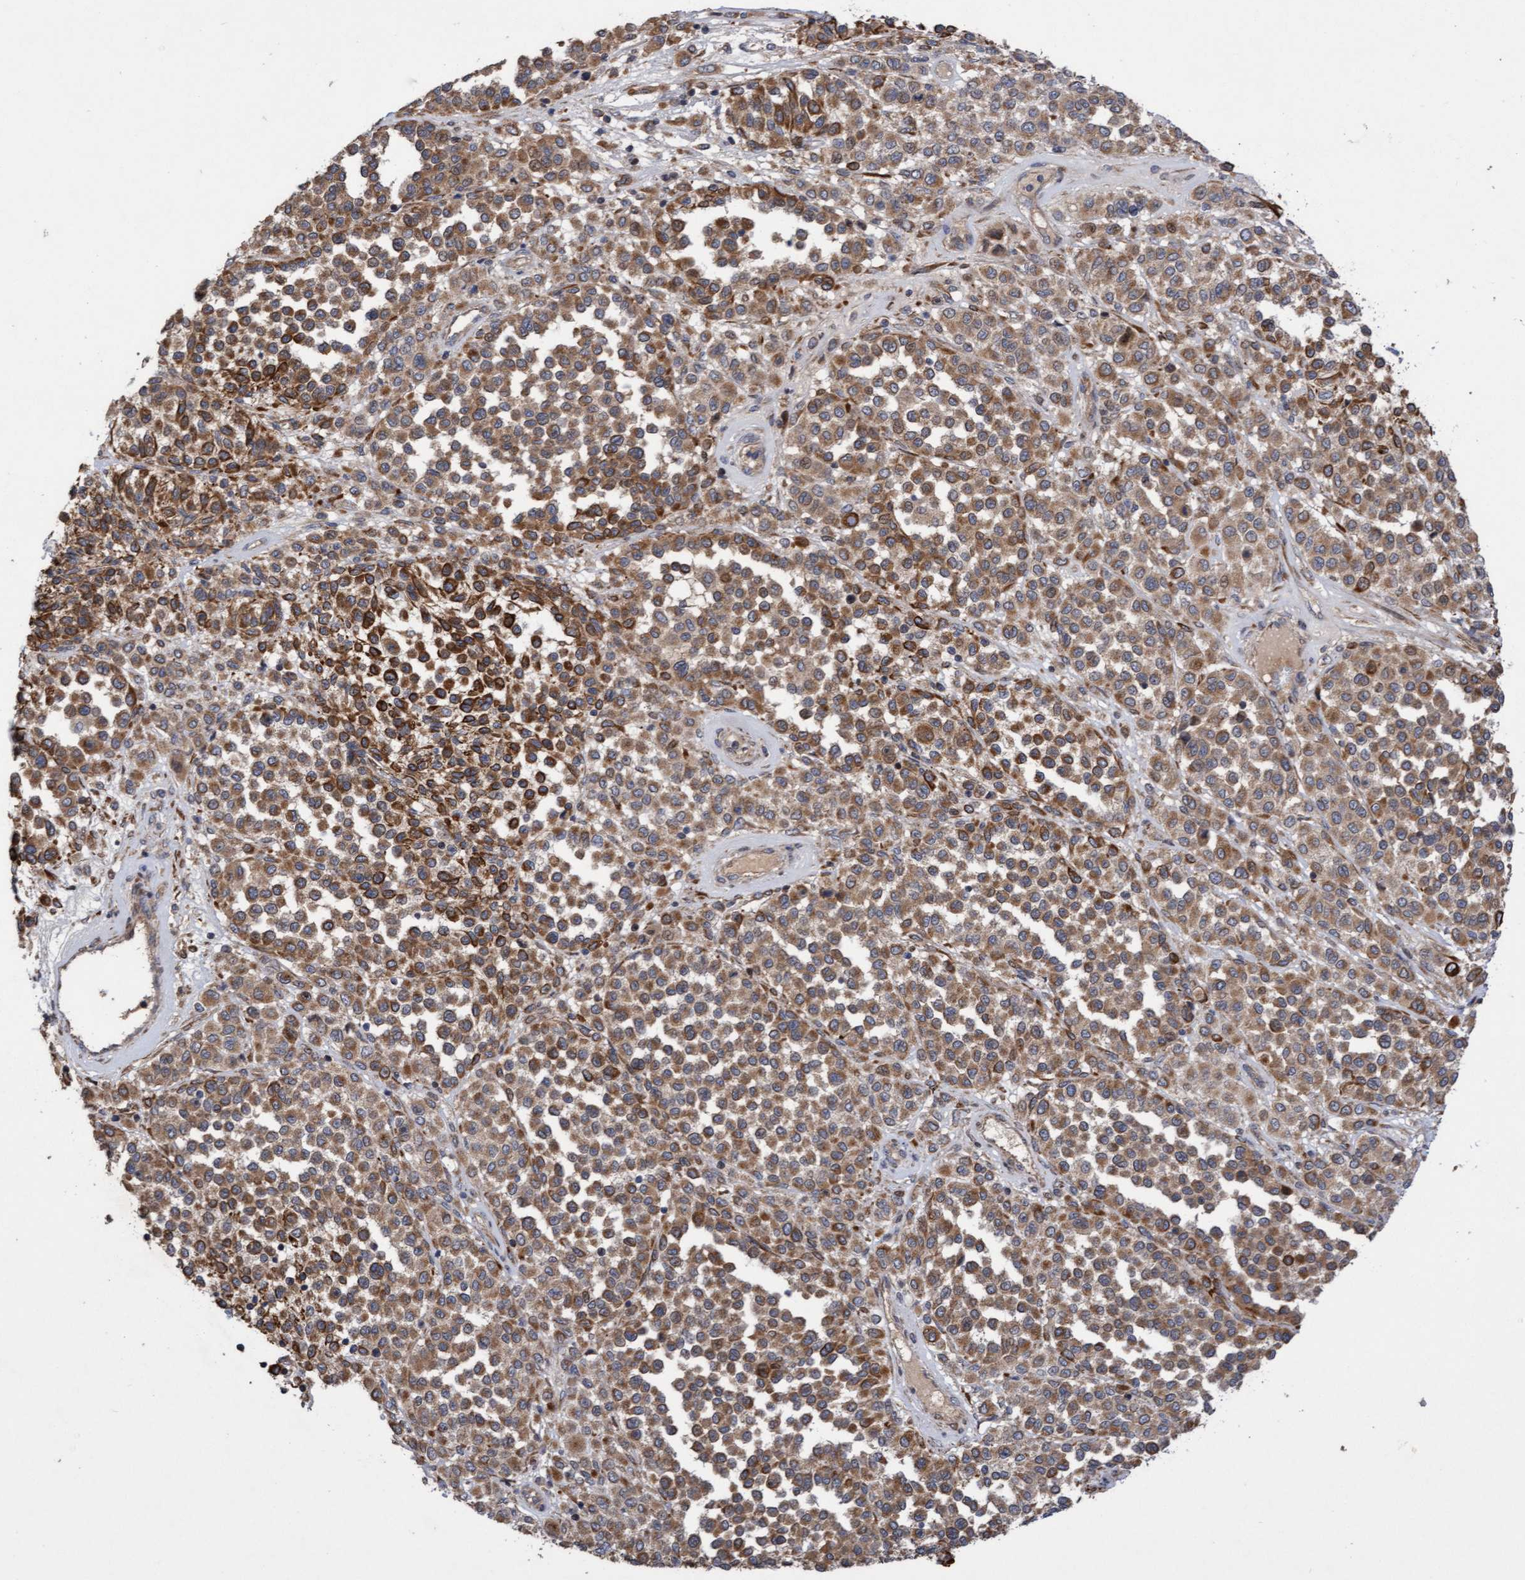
{"staining": {"intensity": "moderate", "quantity": ">75%", "location": "cytoplasmic/membranous"}, "tissue": "melanoma", "cell_type": "Tumor cells", "image_type": "cancer", "snomed": [{"axis": "morphology", "description": "Malignant melanoma, Metastatic site"}, {"axis": "topography", "description": "Pancreas"}], "caption": "Immunohistochemical staining of human malignant melanoma (metastatic site) displays medium levels of moderate cytoplasmic/membranous expression in approximately >75% of tumor cells. Immunohistochemistry stains the protein in brown and the nuclei are stained blue.", "gene": "ELP5", "patient": {"sex": "female", "age": 30}}